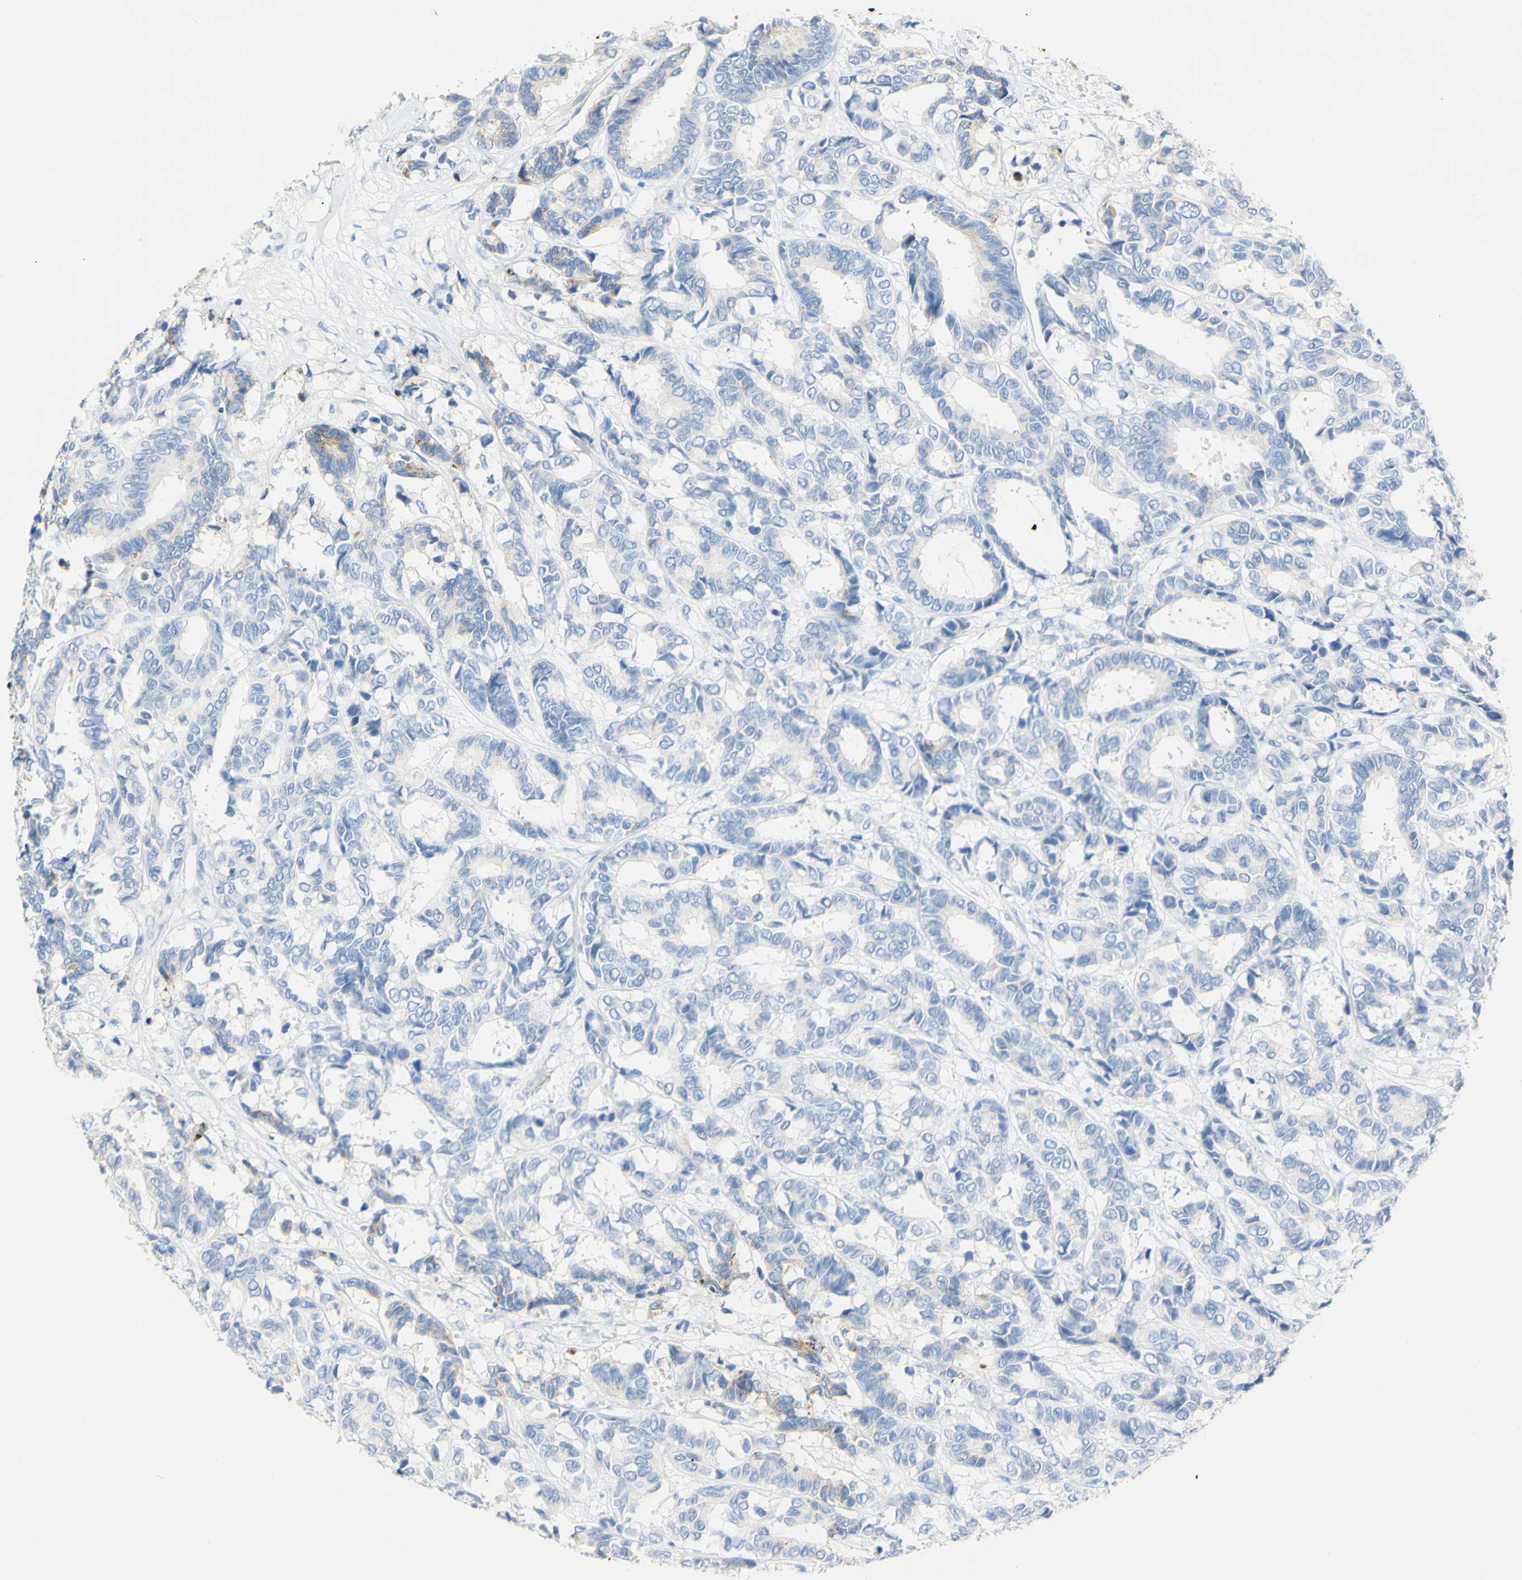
{"staining": {"intensity": "moderate", "quantity": "<25%", "location": "cytoplasmic/membranous"}, "tissue": "breast cancer", "cell_type": "Tumor cells", "image_type": "cancer", "snomed": [{"axis": "morphology", "description": "Duct carcinoma"}, {"axis": "topography", "description": "Breast"}], "caption": "There is low levels of moderate cytoplasmic/membranous staining in tumor cells of breast cancer, as demonstrated by immunohistochemical staining (brown color).", "gene": "DSC2", "patient": {"sex": "female", "age": 87}}